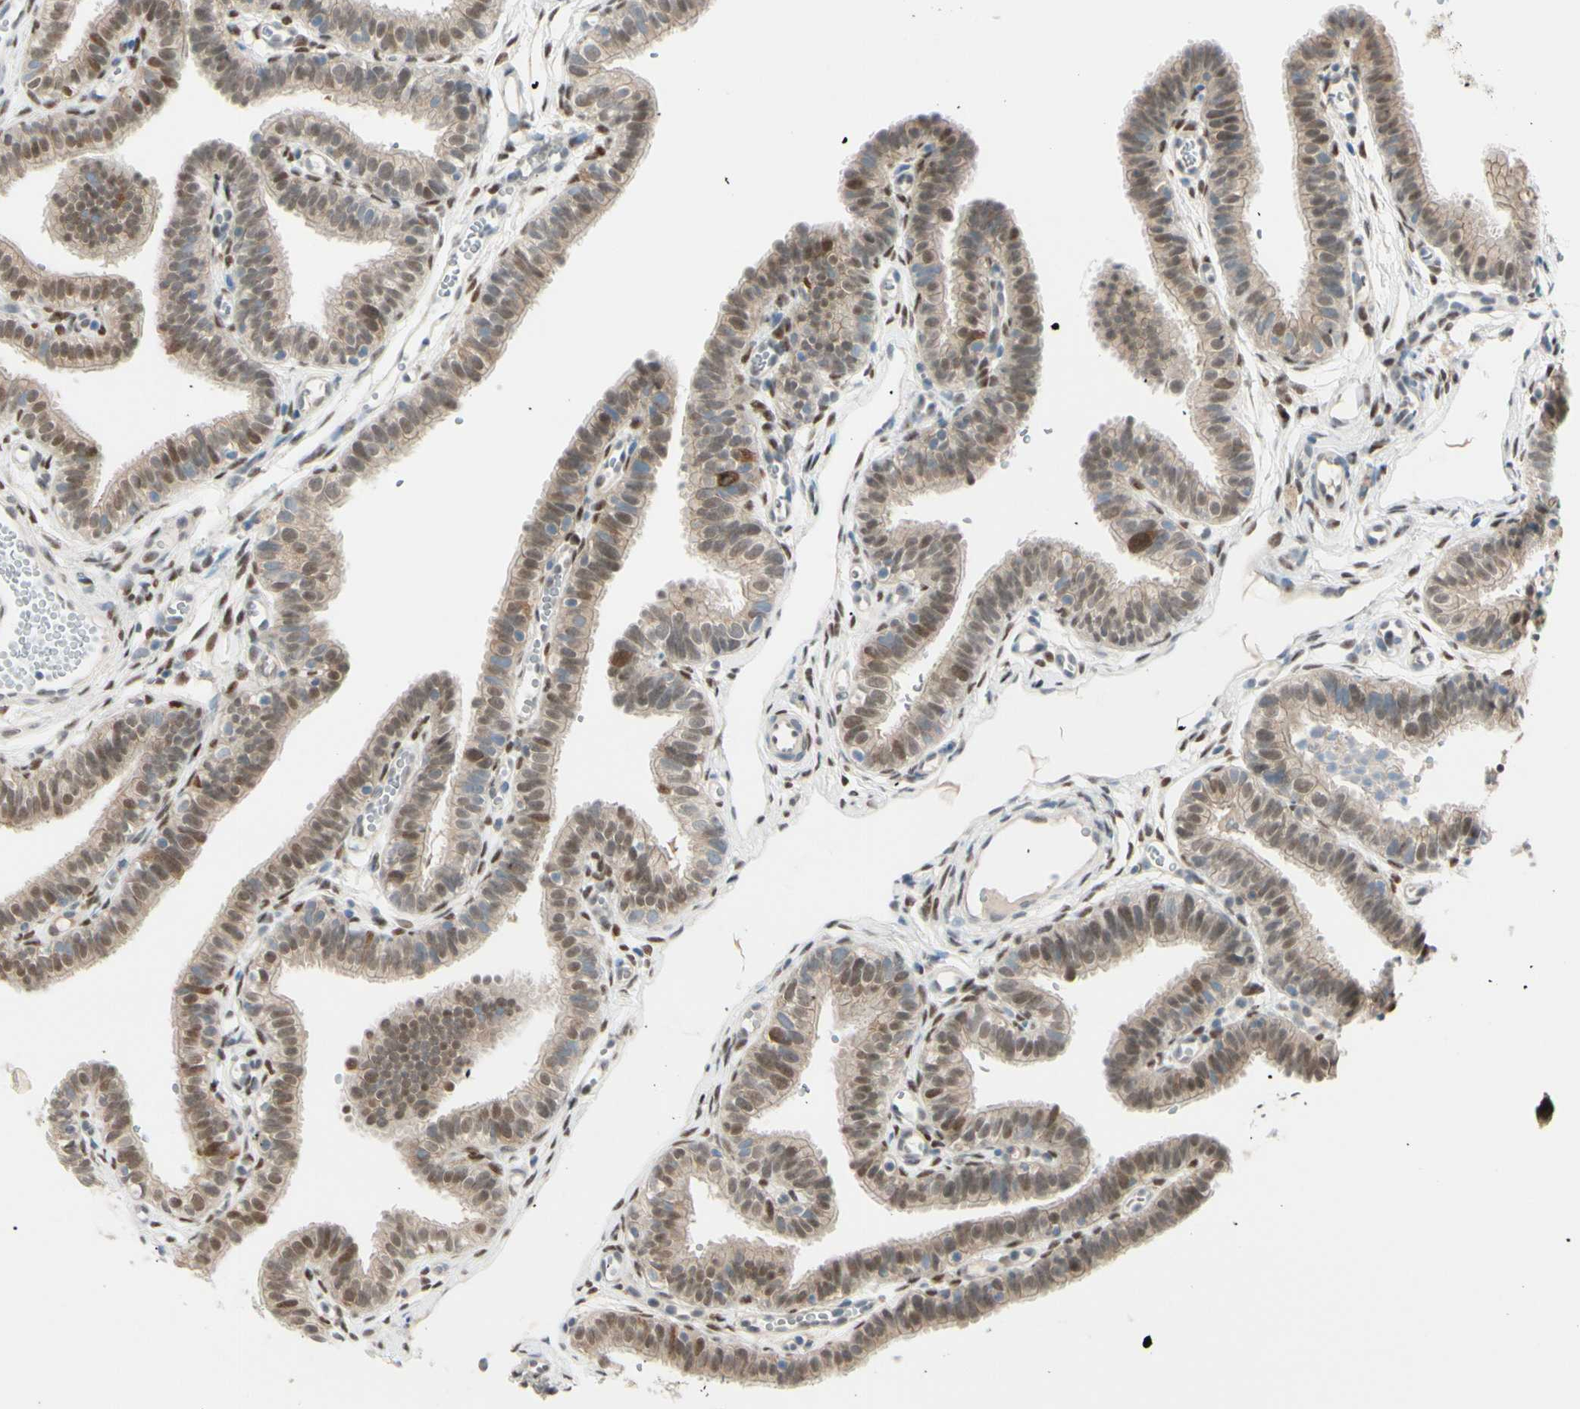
{"staining": {"intensity": "moderate", "quantity": ">75%", "location": "nuclear"}, "tissue": "fallopian tube", "cell_type": "Glandular cells", "image_type": "normal", "snomed": [{"axis": "morphology", "description": "Normal tissue, NOS"}, {"axis": "topography", "description": "Fallopian tube"}, {"axis": "topography", "description": "Placenta"}], "caption": "Human fallopian tube stained for a protein (brown) displays moderate nuclear positive staining in about >75% of glandular cells.", "gene": "PTTG1", "patient": {"sex": "female", "age": 34}}